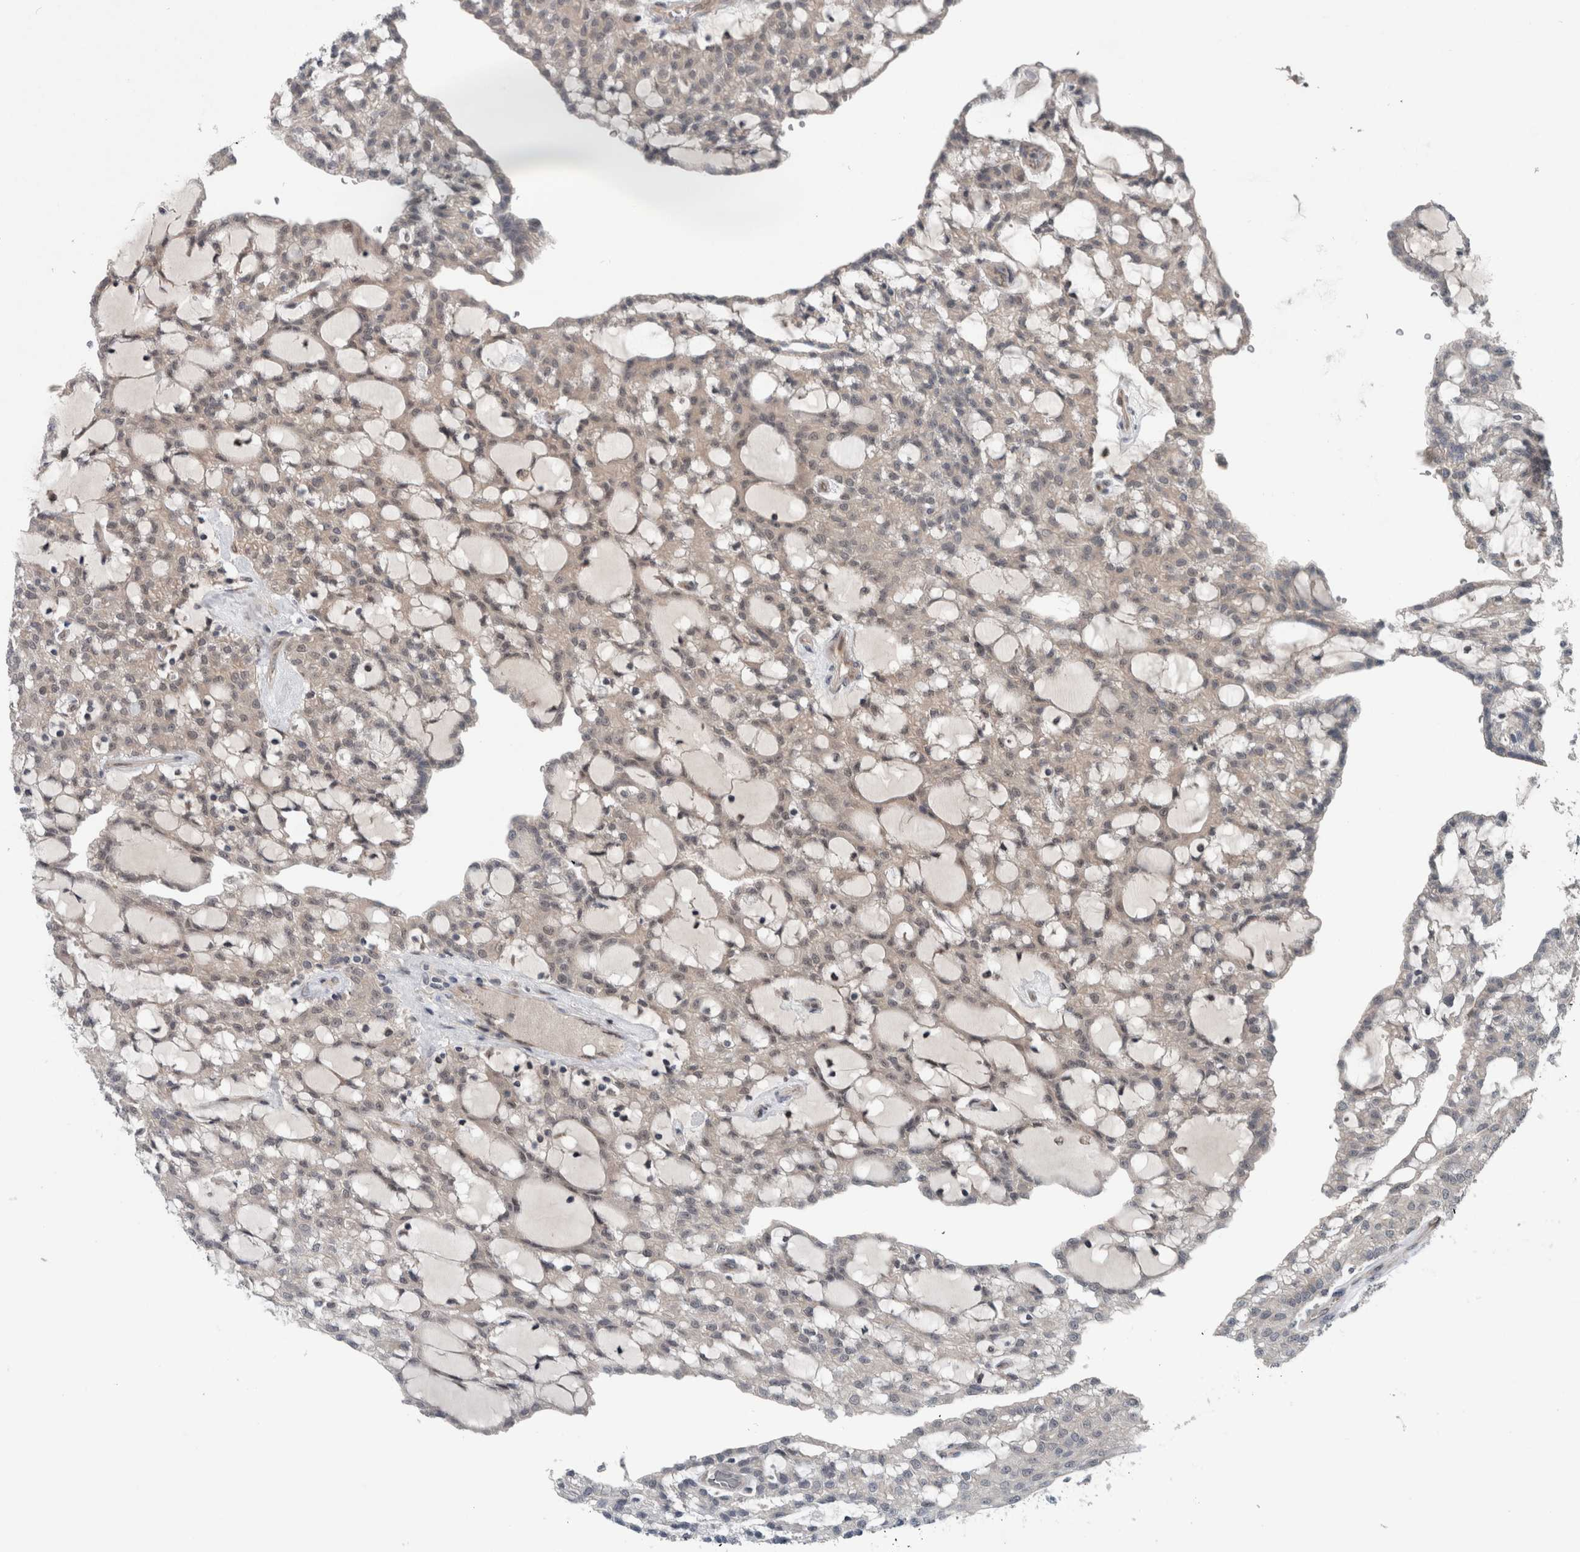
{"staining": {"intensity": "negative", "quantity": "none", "location": "none"}, "tissue": "renal cancer", "cell_type": "Tumor cells", "image_type": "cancer", "snomed": [{"axis": "morphology", "description": "Adenocarcinoma, NOS"}, {"axis": "topography", "description": "Kidney"}], "caption": "Protein analysis of renal cancer (adenocarcinoma) reveals no significant expression in tumor cells. The staining was performed using DAB to visualize the protein expression in brown, while the nuclei were stained in blue with hematoxylin (Magnification: 20x).", "gene": "GIMAP6", "patient": {"sex": "male", "age": 63}}